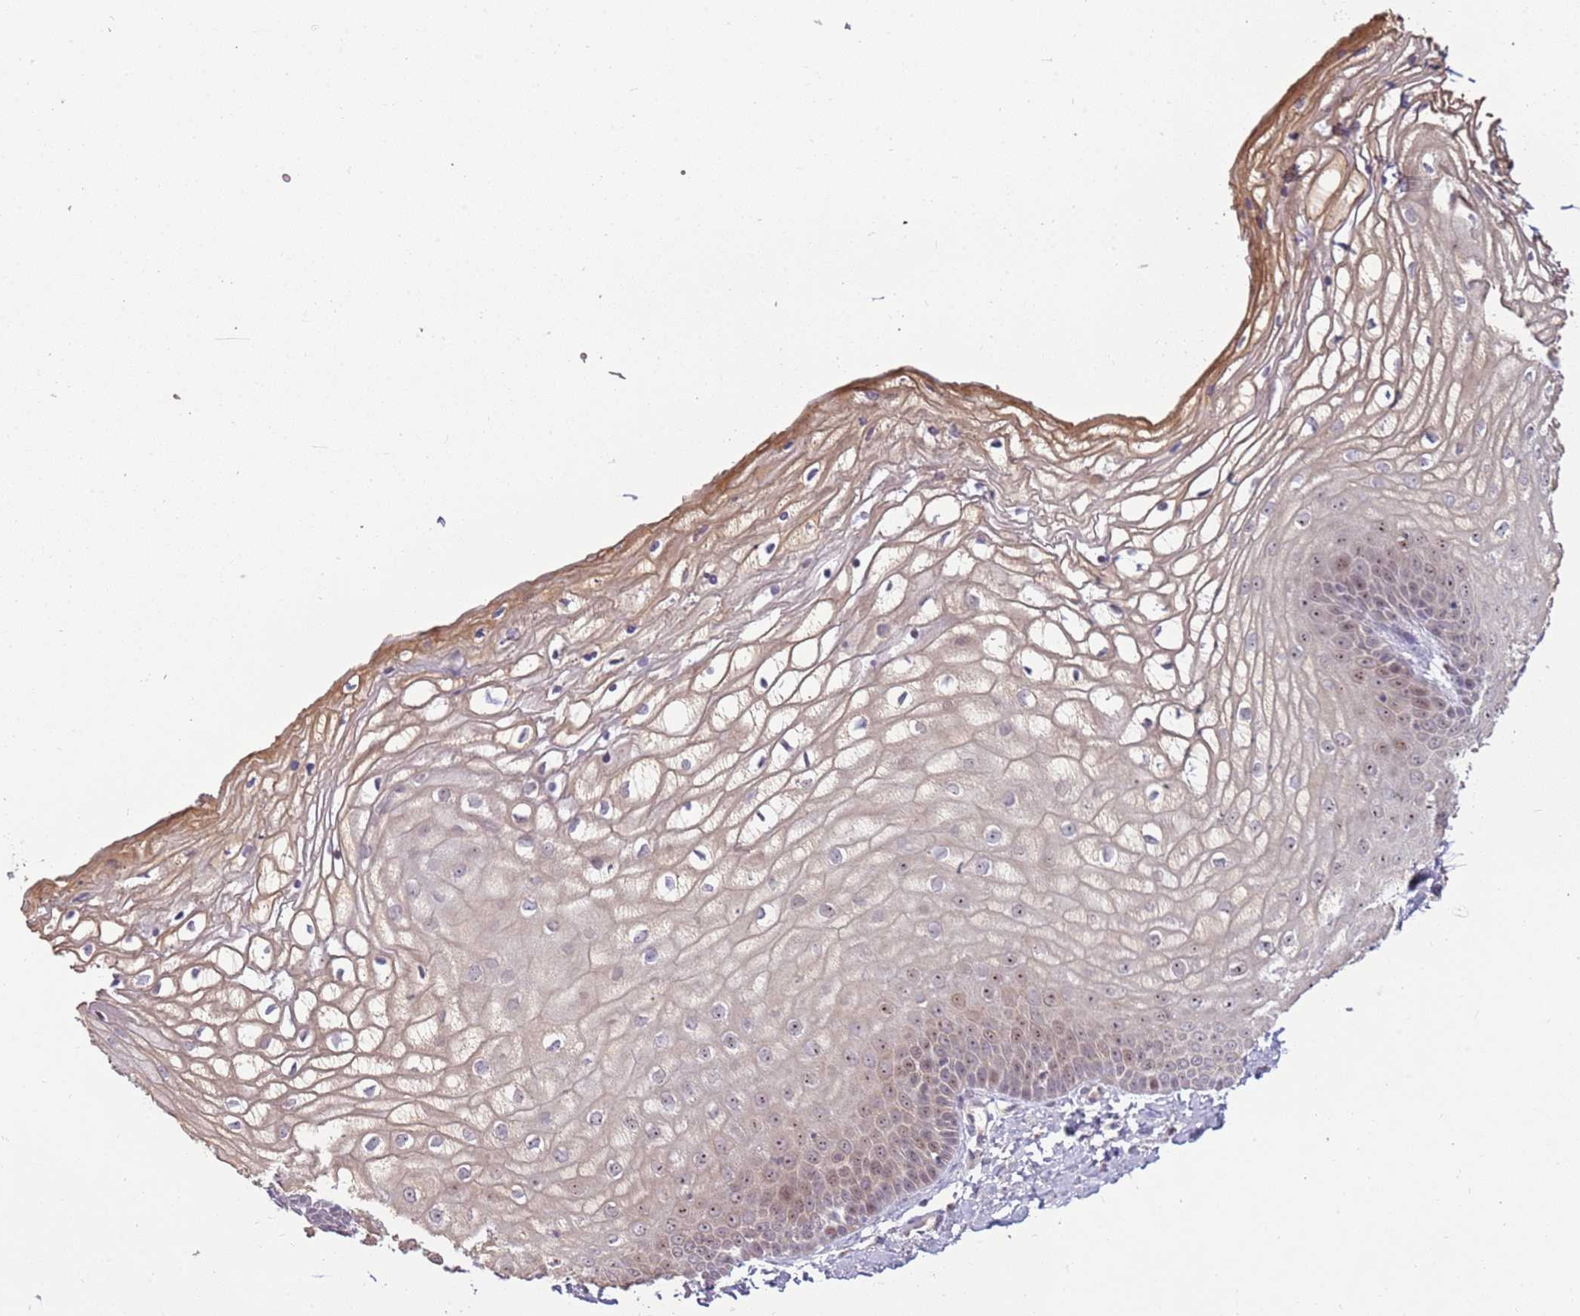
{"staining": {"intensity": "moderate", "quantity": ">75%", "location": "nuclear"}, "tissue": "vagina", "cell_type": "Squamous epithelial cells", "image_type": "normal", "snomed": [{"axis": "morphology", "description": "Normal tissue, NOS"}, {"axis": "topography", "description": "Vagina"}], "caption": "Protein positivity by IHC displays moderate nuclear expression in about >75% of squamous epithelial cells in unremarkable vagina. (IHC, brightfield microscopy, high magnification).", "gene": "UCMA", "patient": {"sex": "female", "age": 68}}